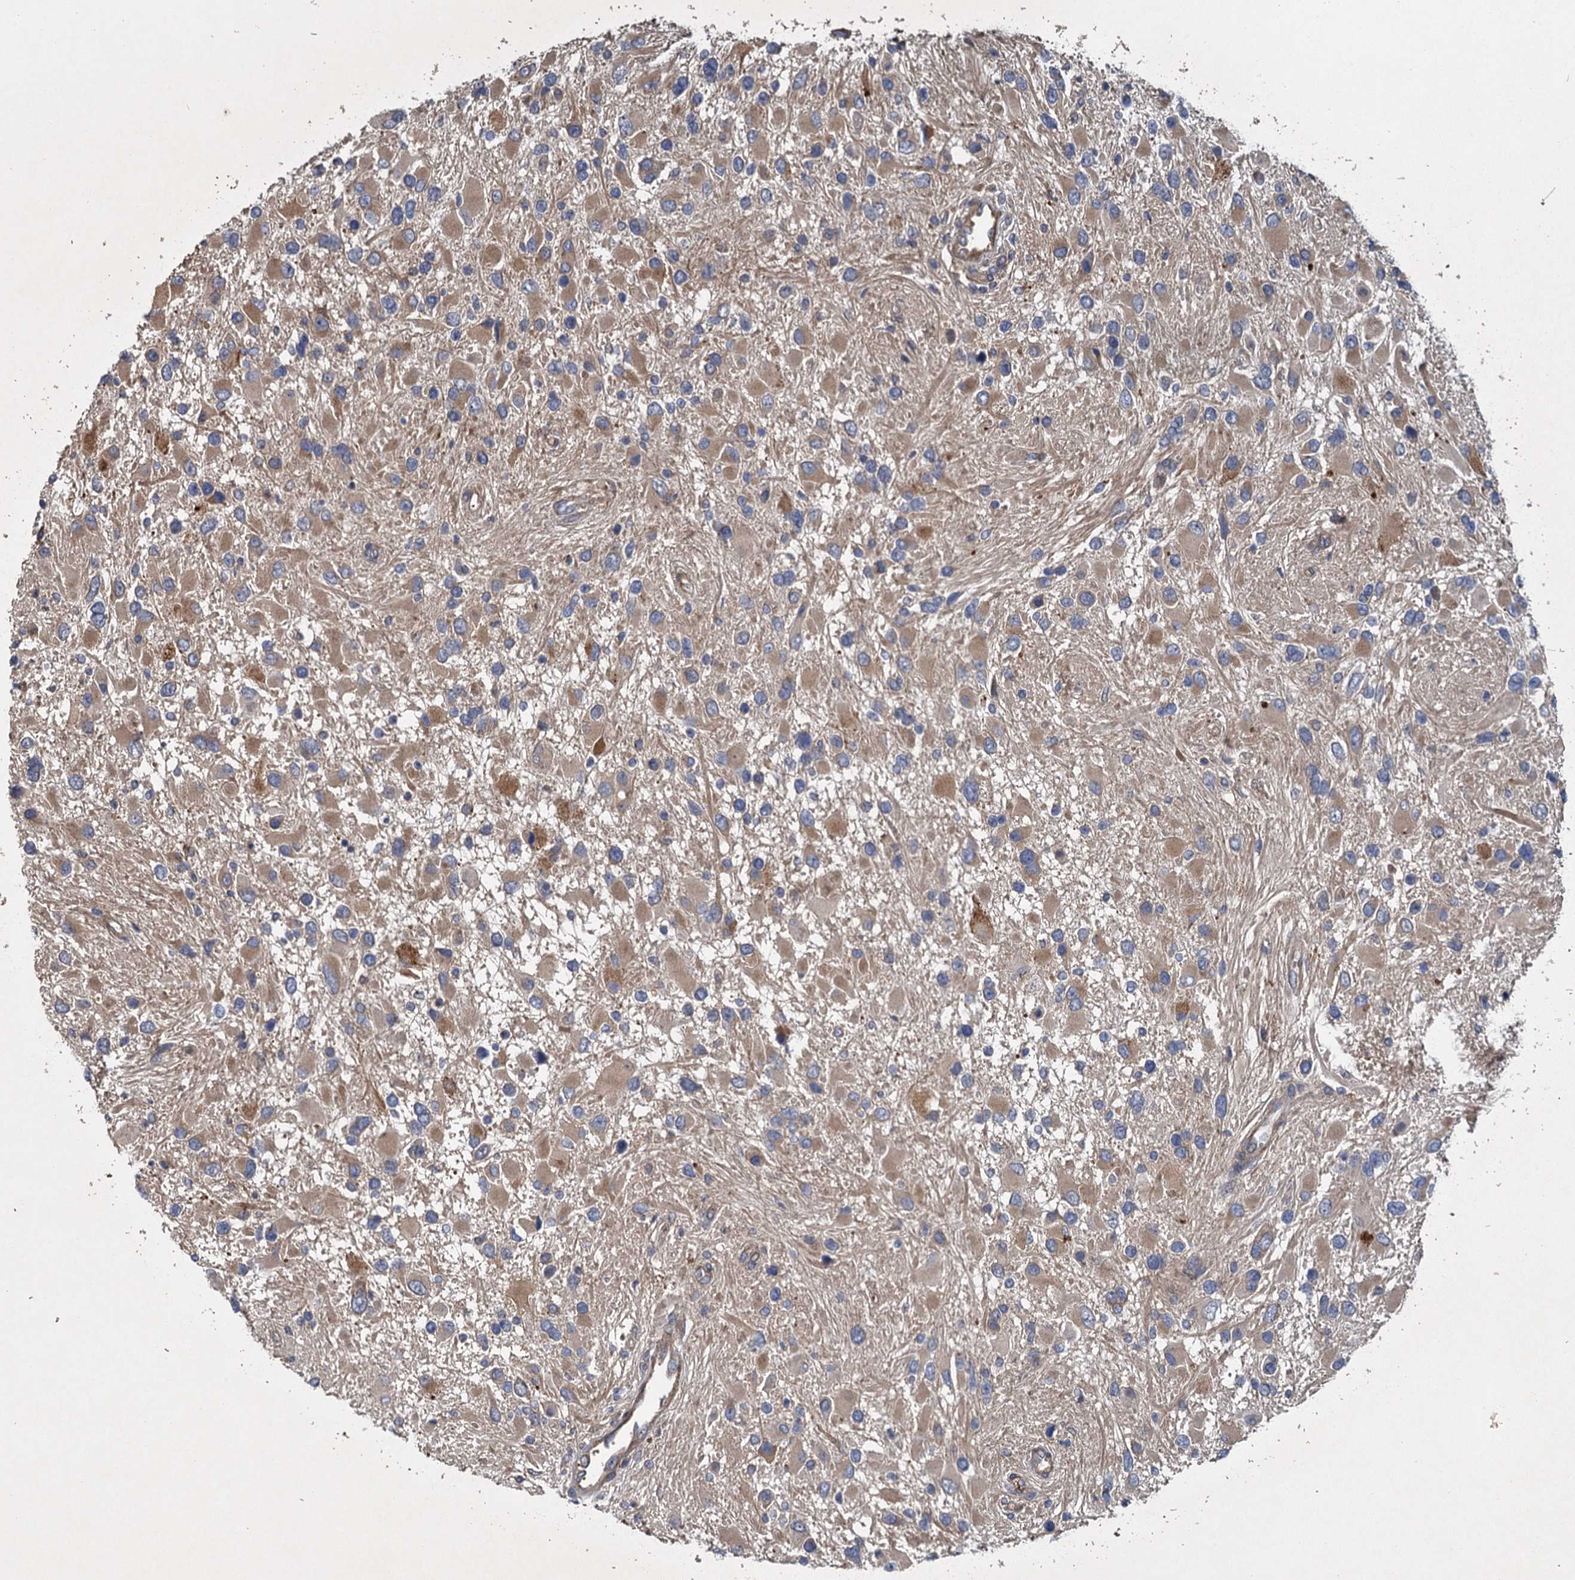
{"staining": {"intensity": "moderate", "quantity": ">75%", "location": "cytoplasmic/membranous"}, "tissue": "glioma", "cell_type": "Tumor cells", "image_type": "cancer", "snomed": [{"axis": "morphology", "description": "Glioma, malignant, High grade"}, {"axis": "topography", "description": "Brain"}], "caption": "Tumor cells reveal medium levels of moderate cytoplasmic/membranous staining in about >75% of cells in human glioma.", "gene": "MEAK7", "patient": {"sex": "male", "age": 53}}